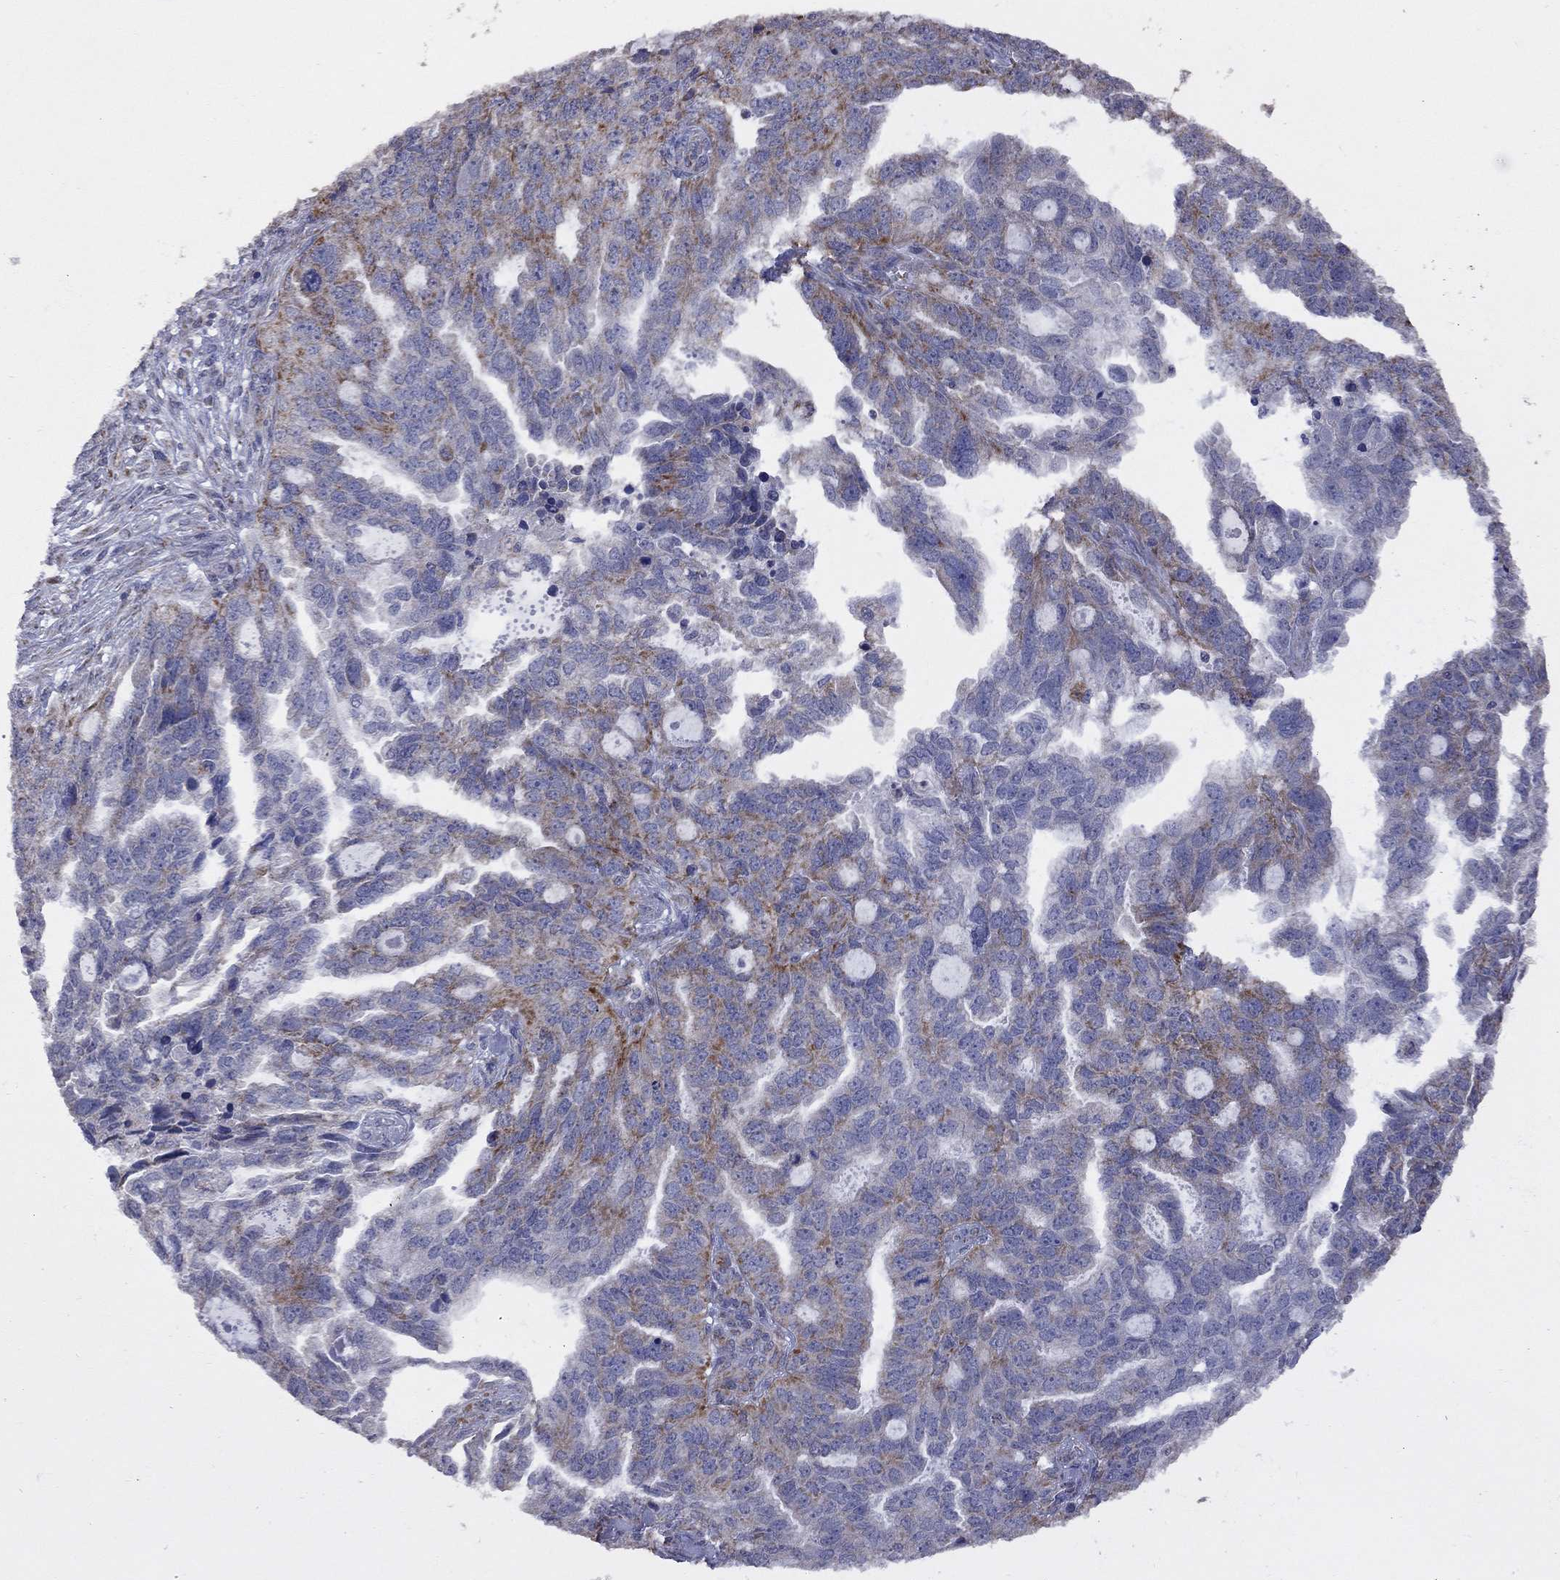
{"staining": {"intensity": "strong", "quantity": "25%-75%", "location": "cytoplasmic/membranous"}, "tissue": "ovarian cancer", "cell_type": "Tumor cells", "image_type": "cancer", "snomed": [{"axis": "morphology", "description": "Cystadenocarcinoma, serous, NOS"}, {"axis": "topography", "description": "Ovary"}], "caption": "DAB (3,3'-diaminobenzidine) immunohistochemical staining of human serous cystadenocarcinoma (ovarian) exhibits strong cytoplasmic/membranous protein staining in about 25%-75% of tumor cells.", "gene": "NDUFB1", "patient": {"sex": "female", "age": 51}}